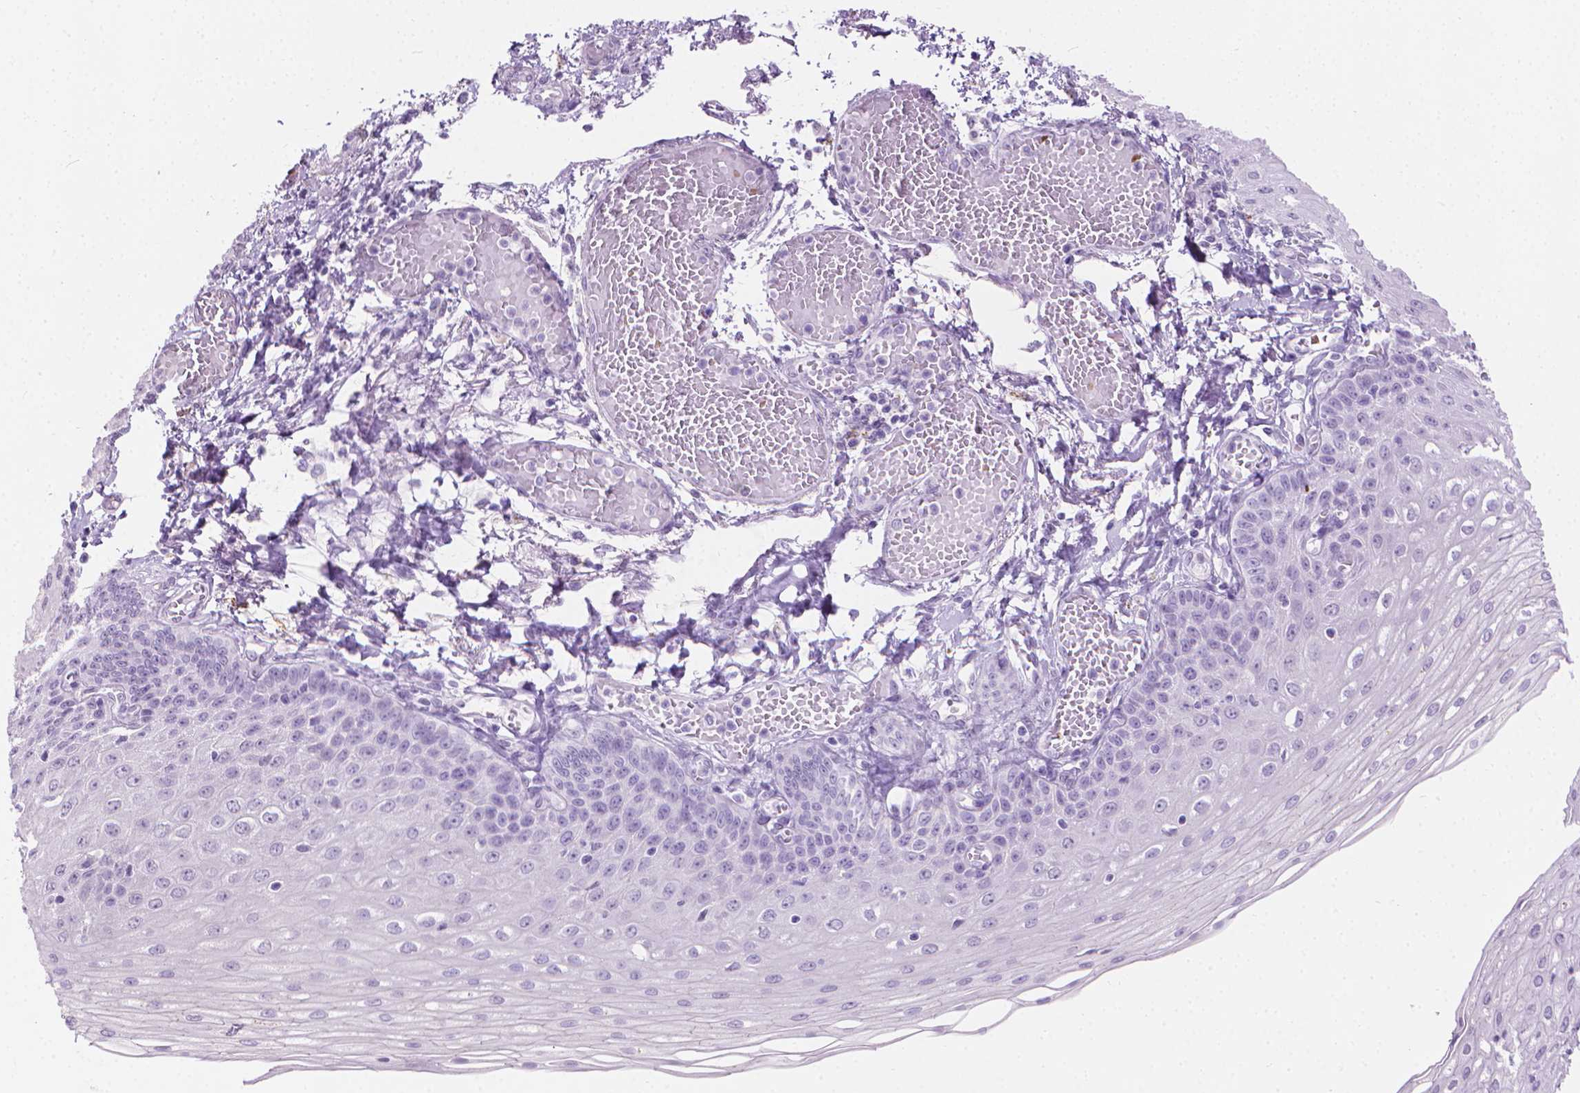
{"staining": {"intensity": "negative", "quantity": "none", "location": "none"}, "tissue": "esophagus", "cell_type": "Squamous epithelial cells", "image_type": "normal", "snomed": [{"axis": "morphology", "description": "Normal tissue, NOS"}, {"axis": "morphology", "description": "Adenocarcinoma, NOS"}, {"axis": "topography", "description": "Esophagus"}], "caption": "Esophagus was stained to show a protein in brown. There is no significant expression in squamous epithelial cells. (DAB (3,3'-diaminobenzidine) immunohistochemistry (IHC) visualized using brightfield microscopy, high magnification).", "gene": "CFAP52", "patient": {"sex": "male", "age": 81}}